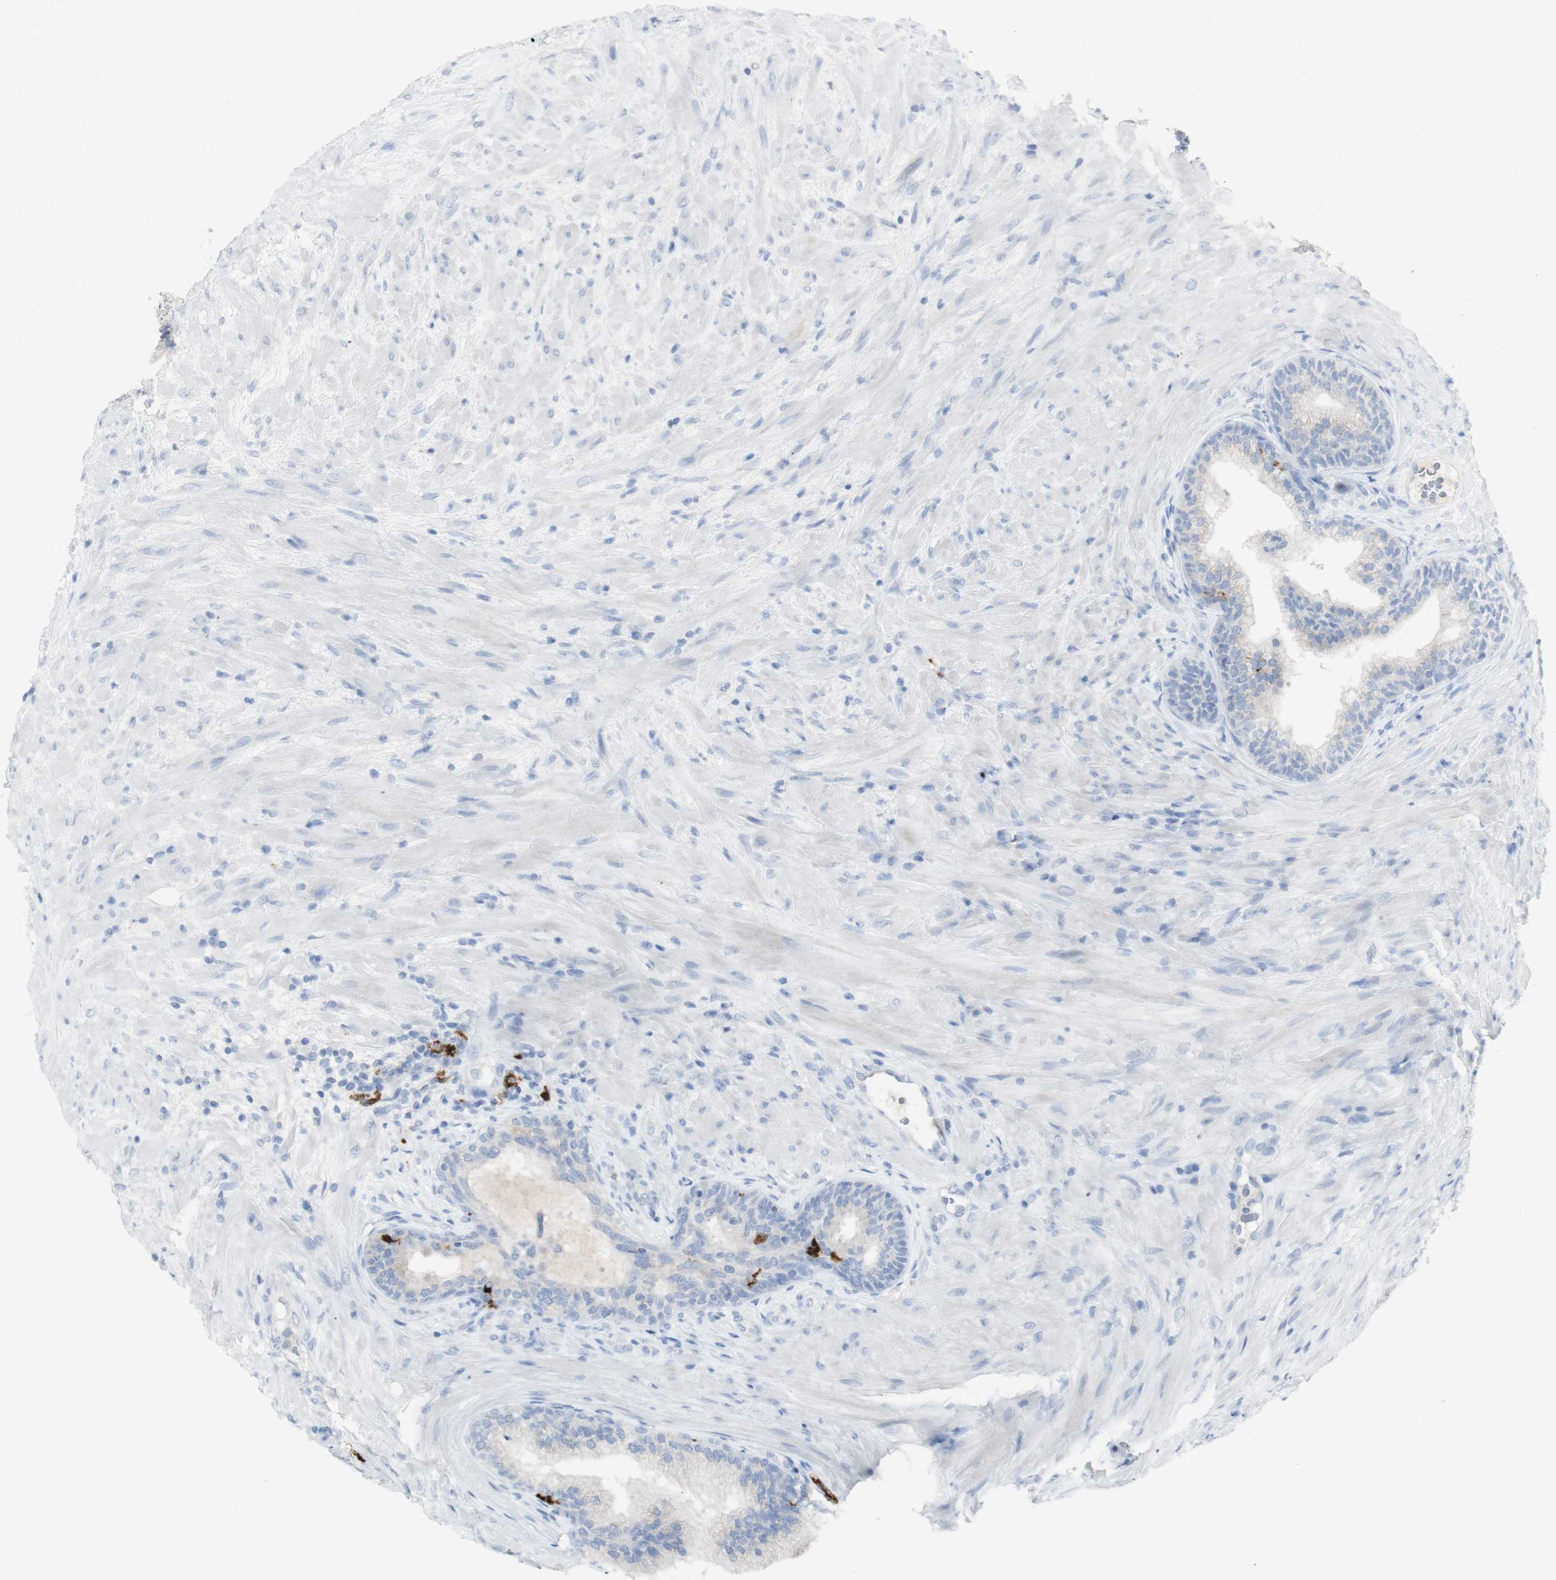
{"staining": {"intensity": "negative", "quantity": "none", "location": "none"}, "tissue": "prostate", "cell_type": "Glandular cells", "image_type": "normal", "snomed": [{"axis": "morphology", "description": "Normal tissue, NOS"}, {"axis": "topography", "description": "Prostate"}], "caption": "The photomicrograph shows no significant expression in glandular cells of prostate.", "gene": "CD207", "patient": {"sex": "male", "age": 76}}